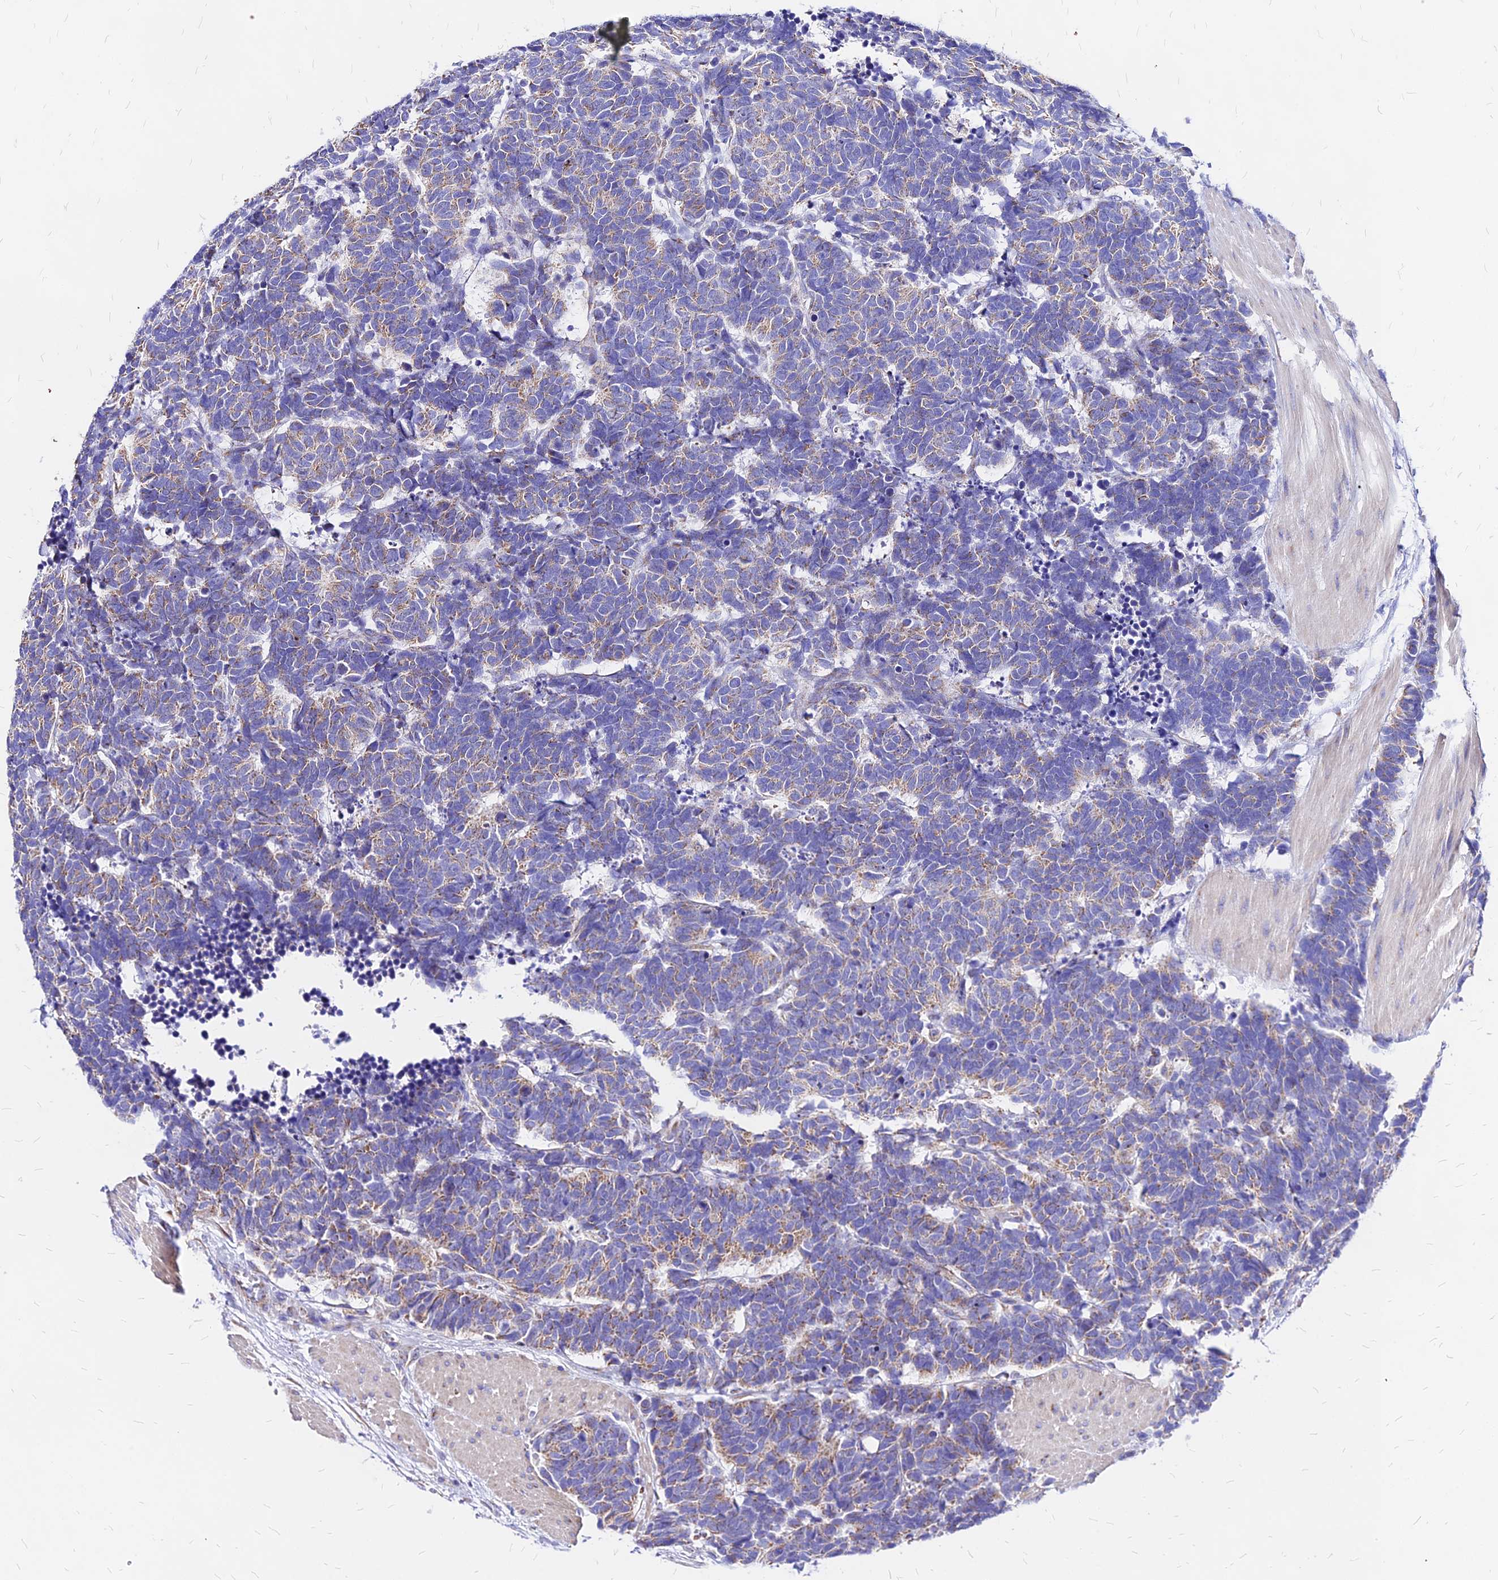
{"staining": {"intensity": "weak", "quantity": ">75%", "location": "cytoplasmic/membranous"}, "tissue": "carcinoid", "cell_type": "Tumor cells", "image_type": "cancer", "snomed": [{"axis": "morphology", "description": "Carcinoma, NOS"}, {"axis": "morphology", "description": "Carcinoid, malignant, NOS"}, {"axis": "topography", "description": "Urinary bladder"}], "caption": "Immunohistochemical staining of carcinoid exhibits weak cytoplasmic/membranous protein positivity in approximately >75% of tumor cells. (DAB IHC, brown staining for protein, blue staining for nuclei).", "gene": "MRPL3", "patient": {"sex": "male", "age": 57}}